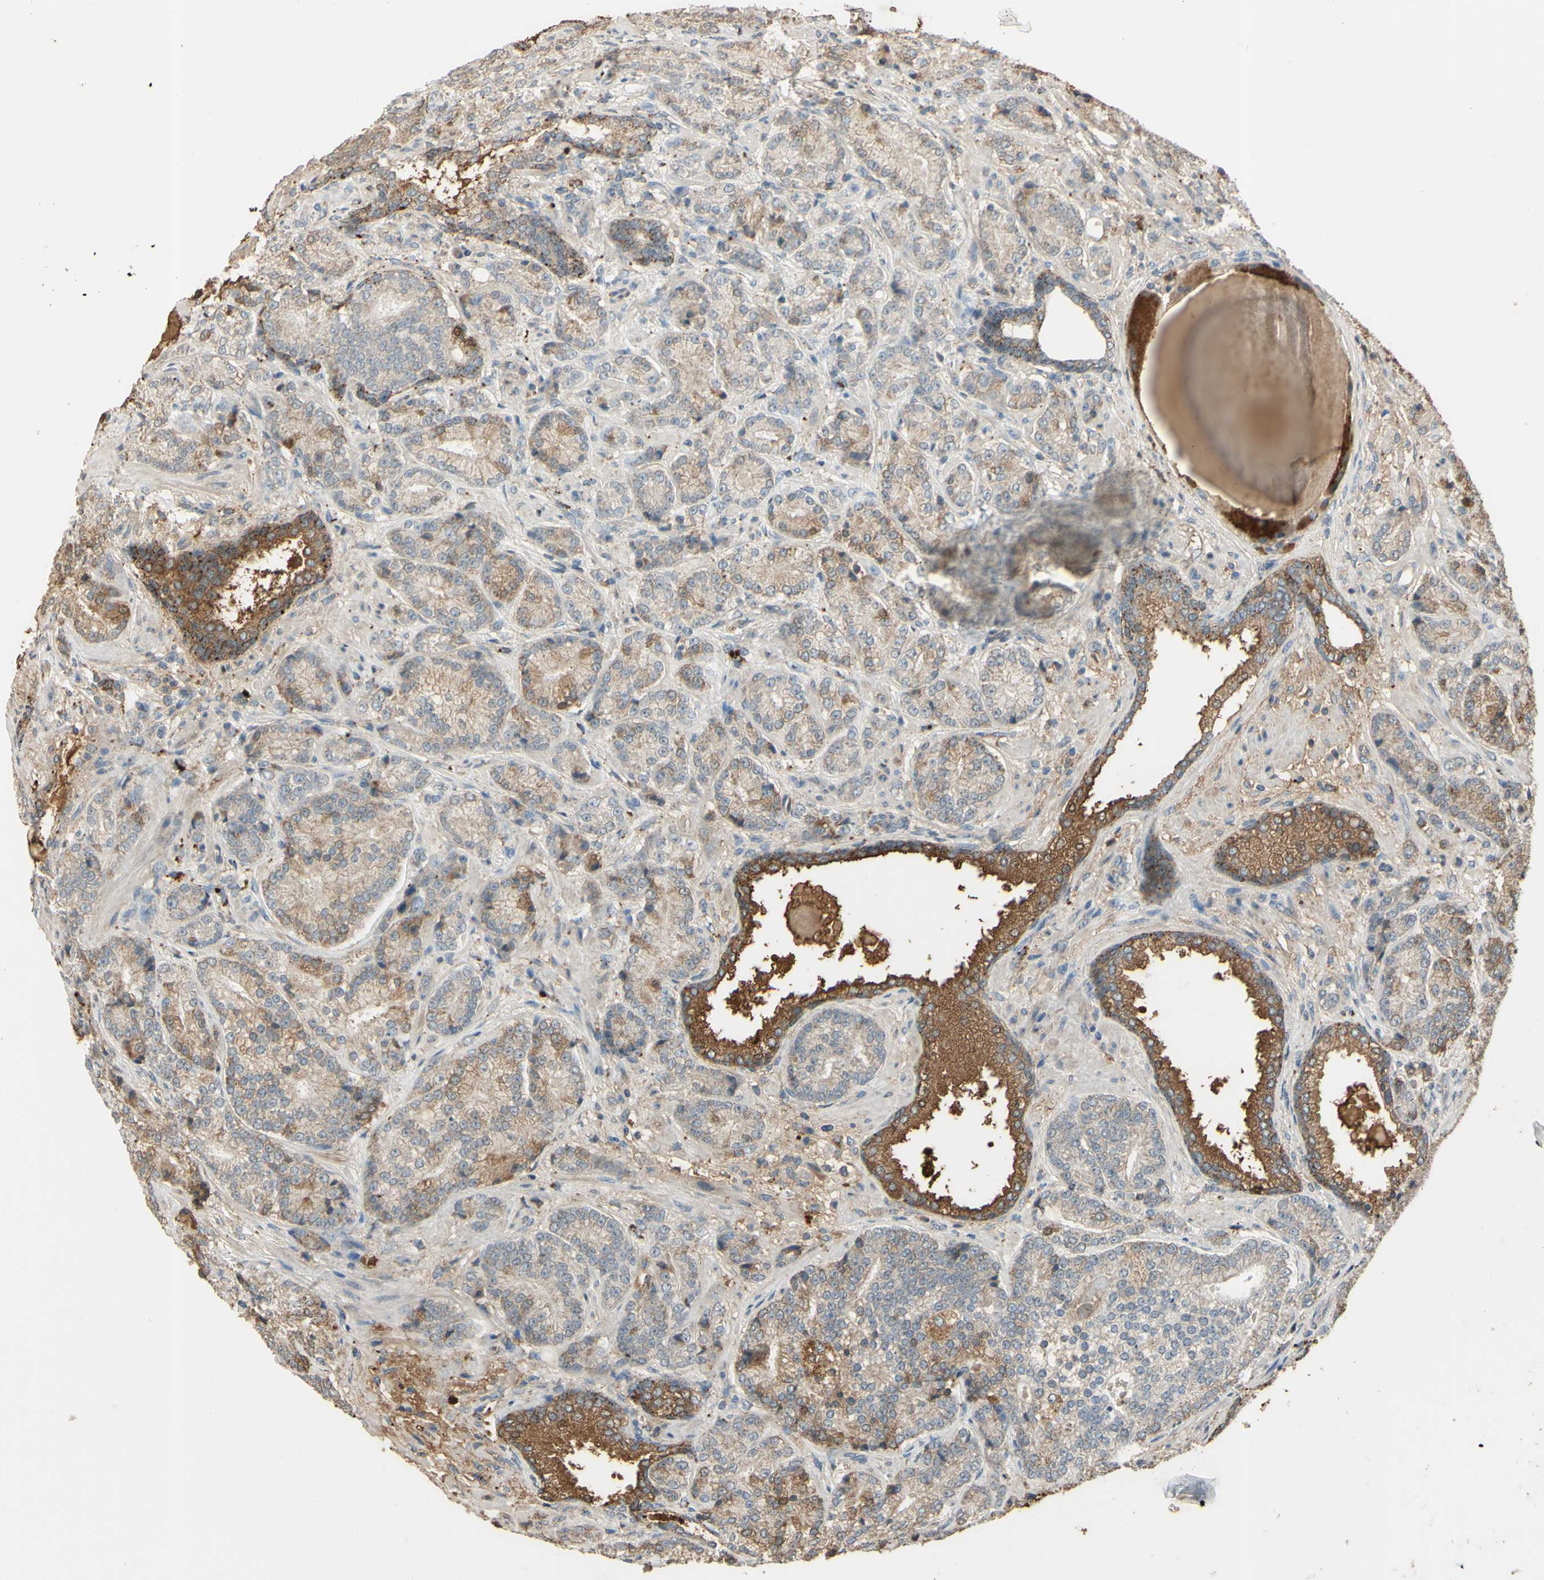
{"staining": {"intensity": "moderate", "quantity": ">75%", "location": "cytoplasmic/membranous"}, "tissue": "prostate cancer", "cell_type": "Tumor cells", "image_type": "cancer", "snomed": [{"axis": "morphology", "description": "Adenocarcinoma, High grade"}, {"axis": "topography", "description": "Prostate"}], "caption": "IHC image of prostate adenocarcinoma (high-grade) stained for a protein (brown), which demonstrates medium levels of moderate cytoplasmic/membranous expression in about >75% of tumor cells.", "gene": "ANGPTL1", "patient": {"sex": "male", "age": 61}}